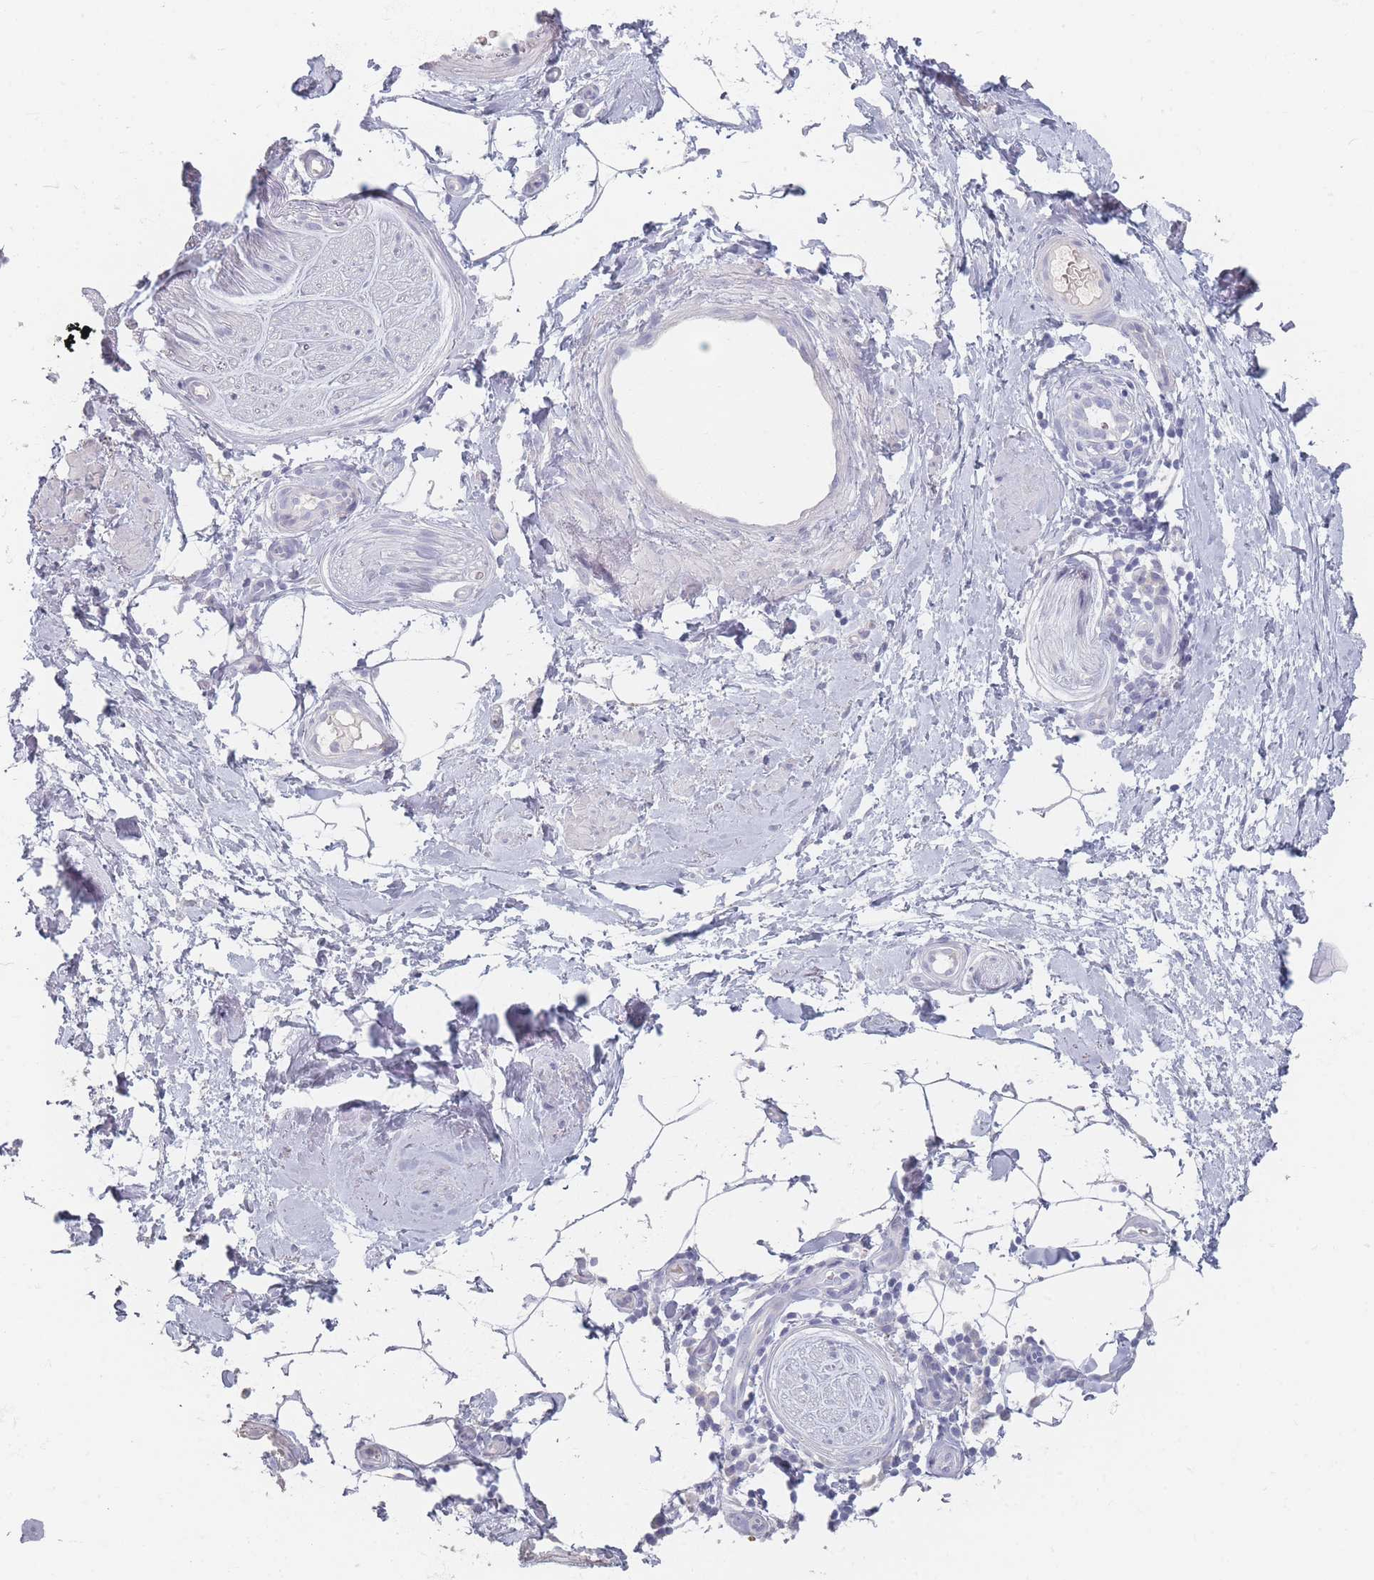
{"staining": {"intensity": "negative", "quantity": "none", "location": "none"}, "tissue": "adipose tissue", "cell_type": "Adipocytes", "image_type": "normal", "snomed": [{"axis": "morphology", "description": "Normal tissue, NOS"}, {"axis": "topography", "description": "Soft tissue"}, {"axis": "topography", "description": "Adipose tissue"}, {"axis": "topography", "description": "Vascular tissue"}, {"axis": "topography", "description": "Peripheral nerve tissue"}], "caption": "Immunohistochemistry histopathology image of benign adipose tissue: human adipose tissue stained with DAB shows no significant protein positivity in adipocytes.", "gene": "HELZ2", "patient": {"sex": "male", "age": 74}}